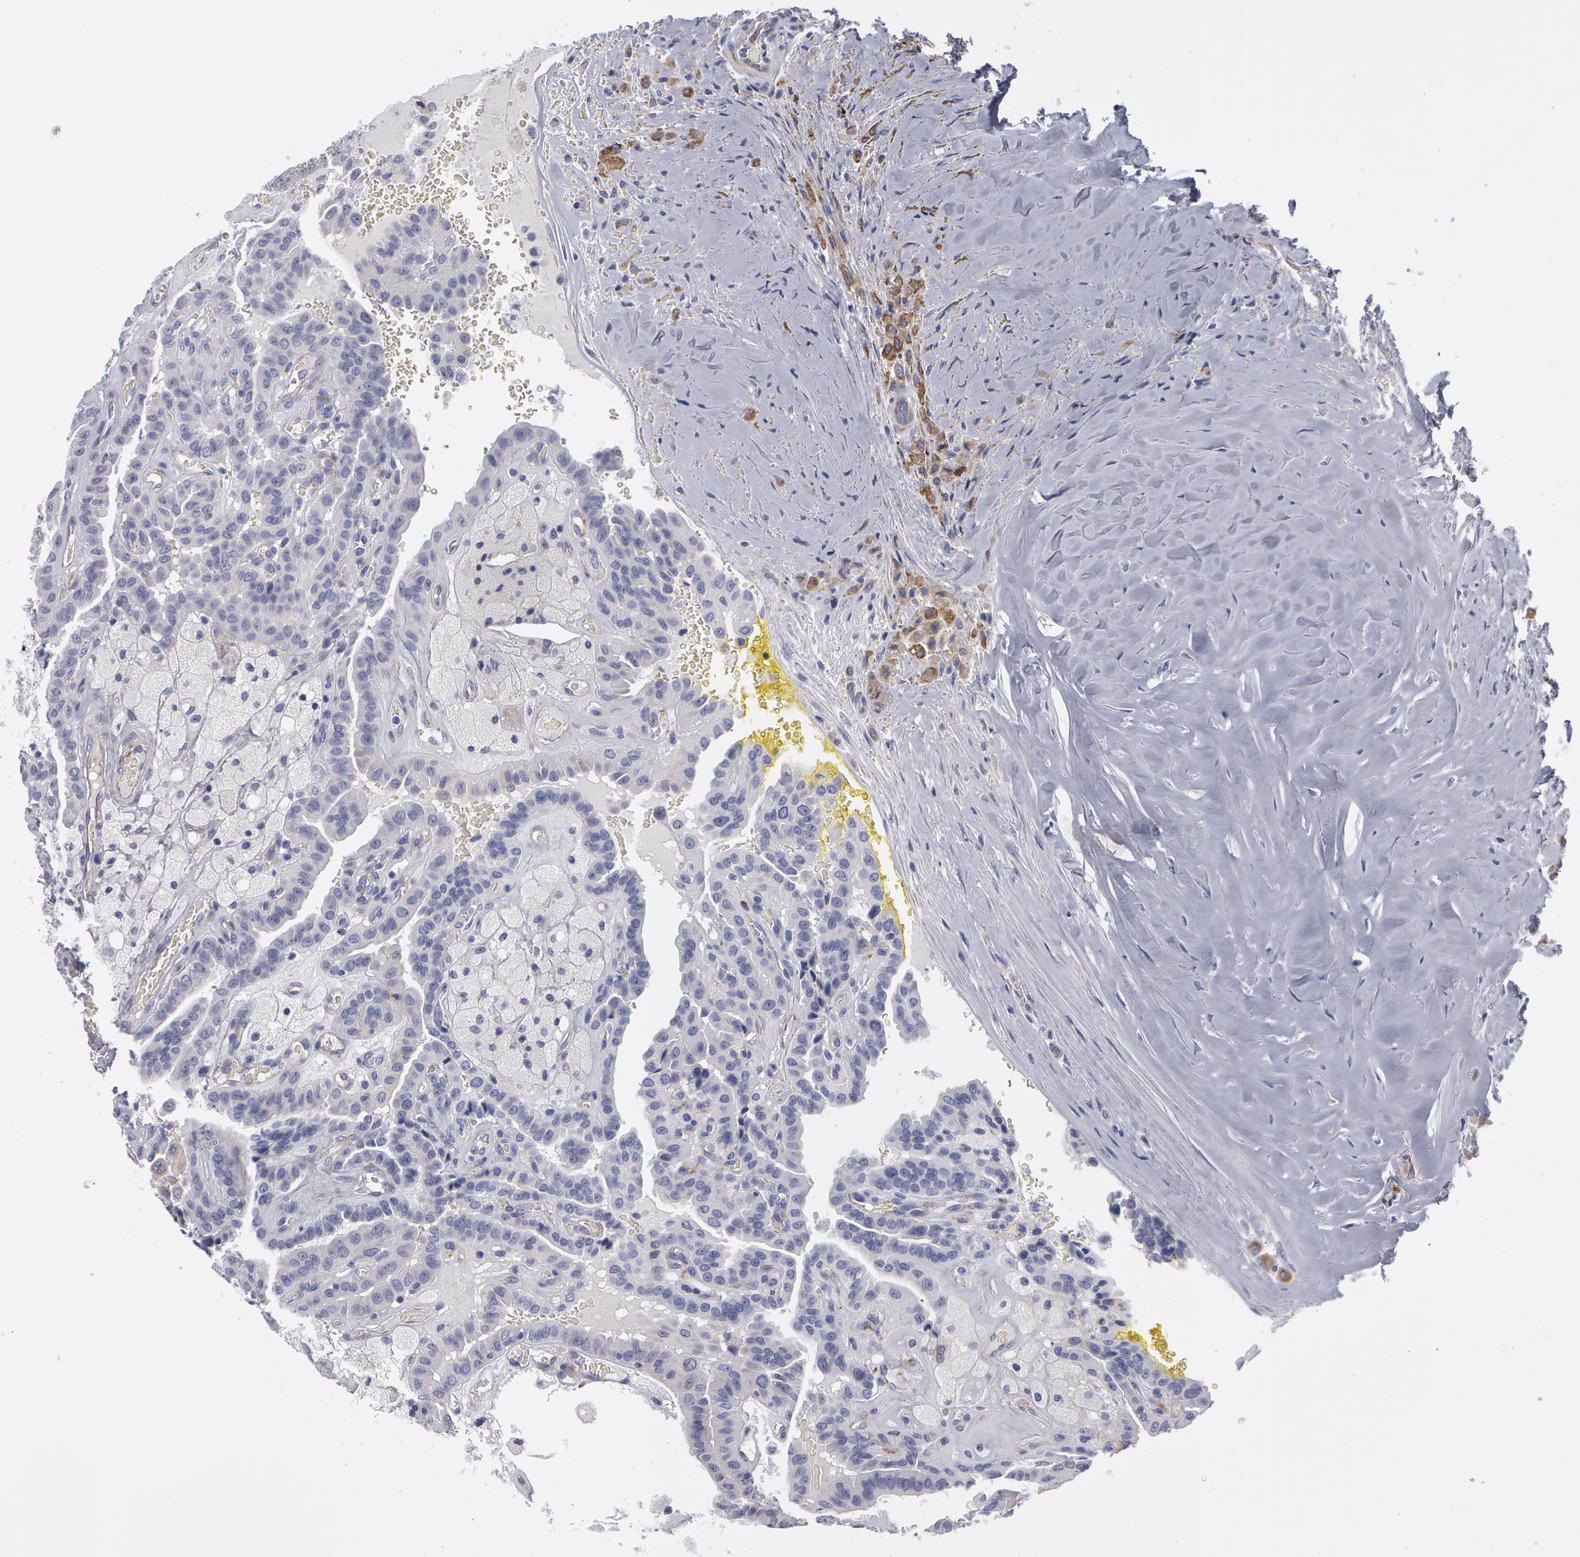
{"staining": {"intensity": "negative", "quantity": "none", "location": "none"}, "tissue": "thyroid cancer", "cell_type": "Tumor cells", "image_type": "cancer", "snomed": [{"axis": "morphology", "description": "Papillary adenocarcinoma, NOS"}, {"axis": "topography", "description": "Thyroid gland"}], "caption": "Papillary adenocarcinoma (thyroid) was stained to show a protein in brown. There is no significant staining in tumor cells. The staining is performed using DAB brown chromogen with nuclei counter-stained in using hematoxylin.", "gene": "SMC1B", "patient": {"sex": "male", "age": 87}}